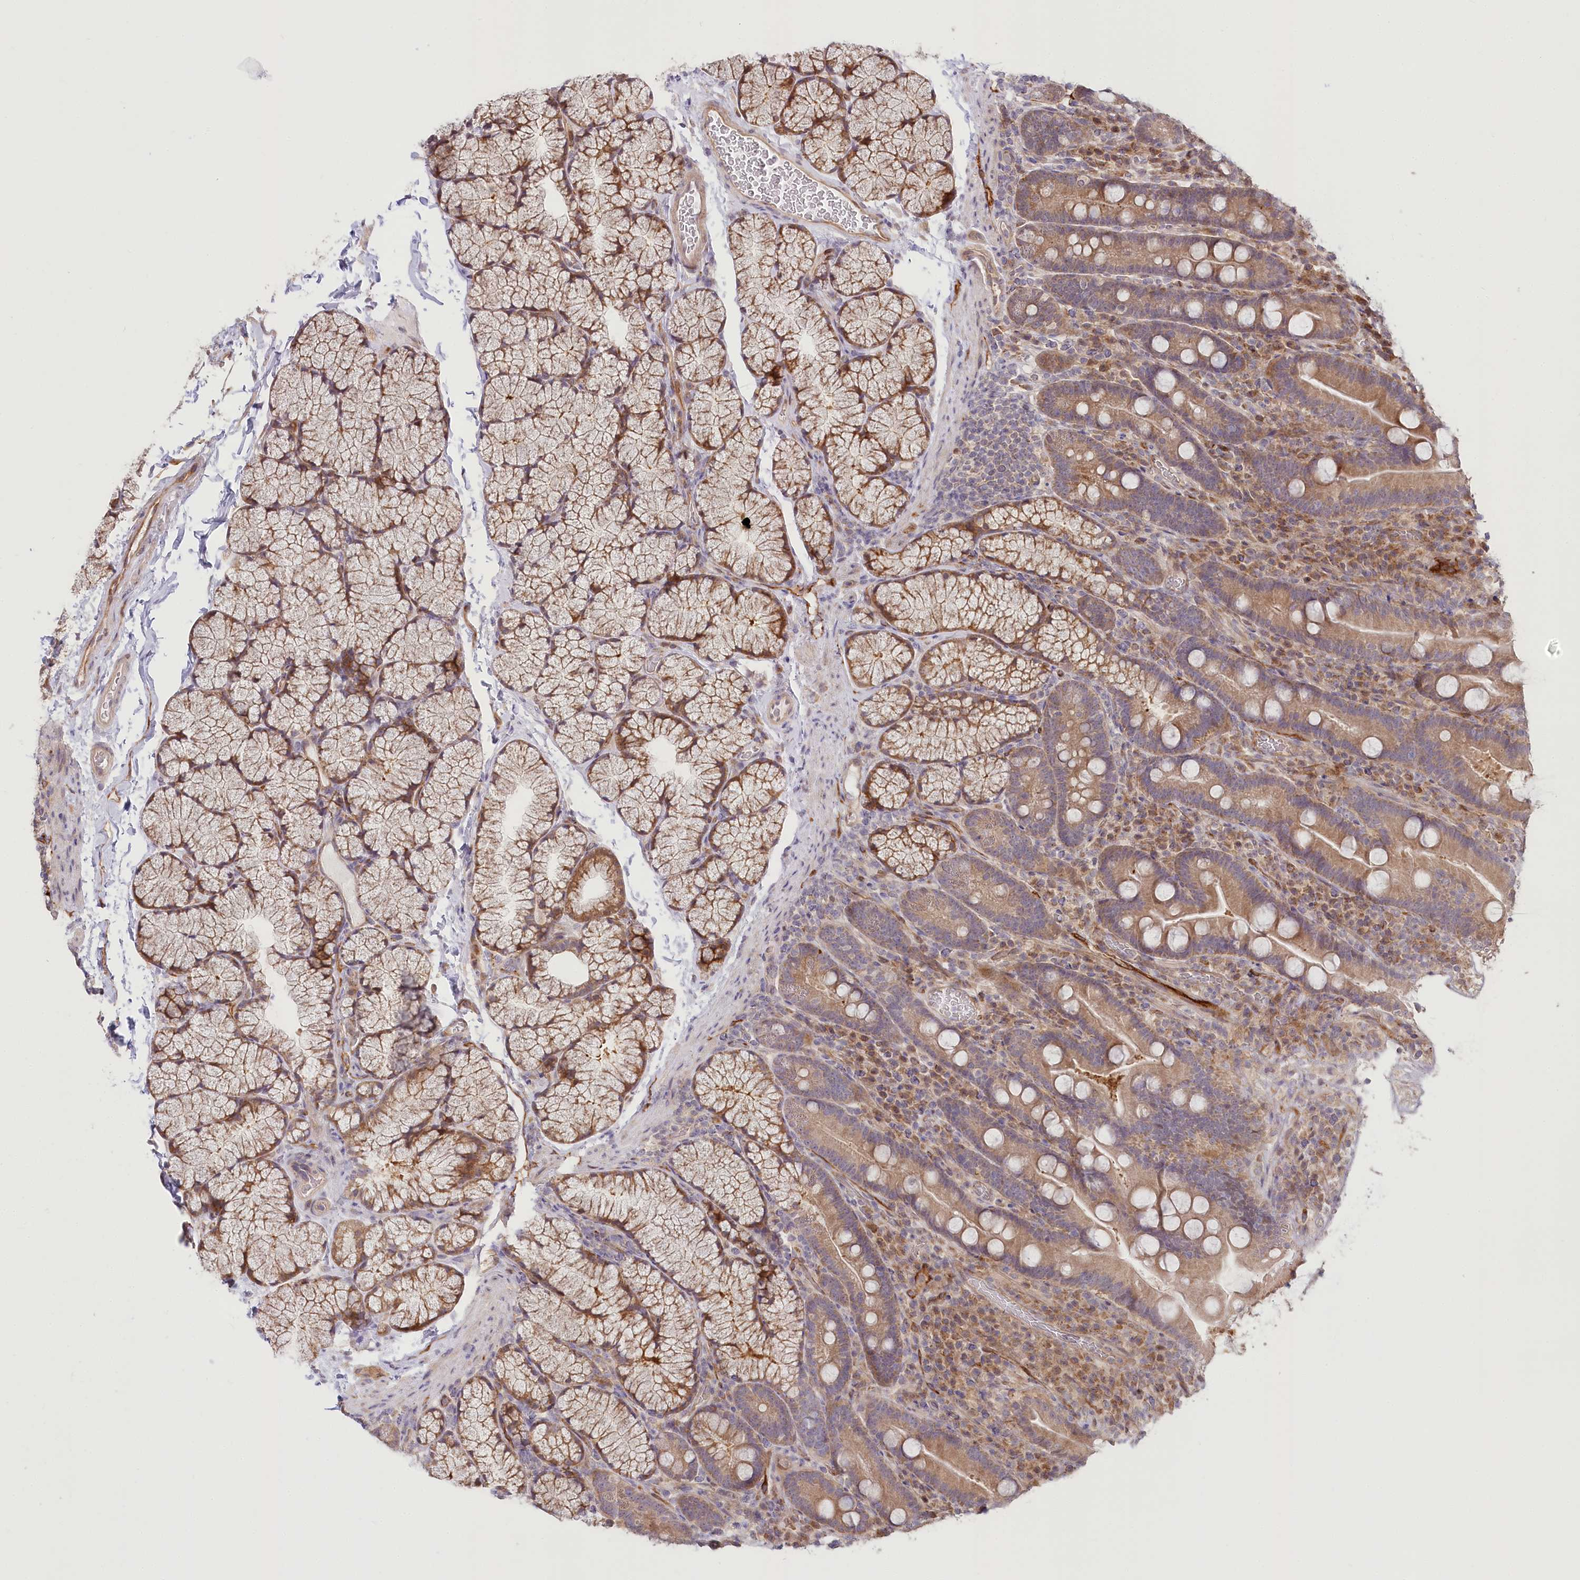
{"staining": {"intensity": "moderate", "quantity": ">75%", "location": "cytoplasmic/membranous"}, "tissue": "duodenum", "cell_type": "Glandular cells", "image_type": "normal", "snomed": [{"axis": "morphology", "description": "Normal tissue, NOS"}, {"axis": "topography", "description": "Duodenum"}], "caption": "IHC histopathology image of benign human duodenum stained for a protein (brown), which exhibits medium levels of moderate cytoplasmic/membranous expression in about >75% of glandular cells.", "gene": "CEP70", "patient": {"sex": "male", "age": 35}}